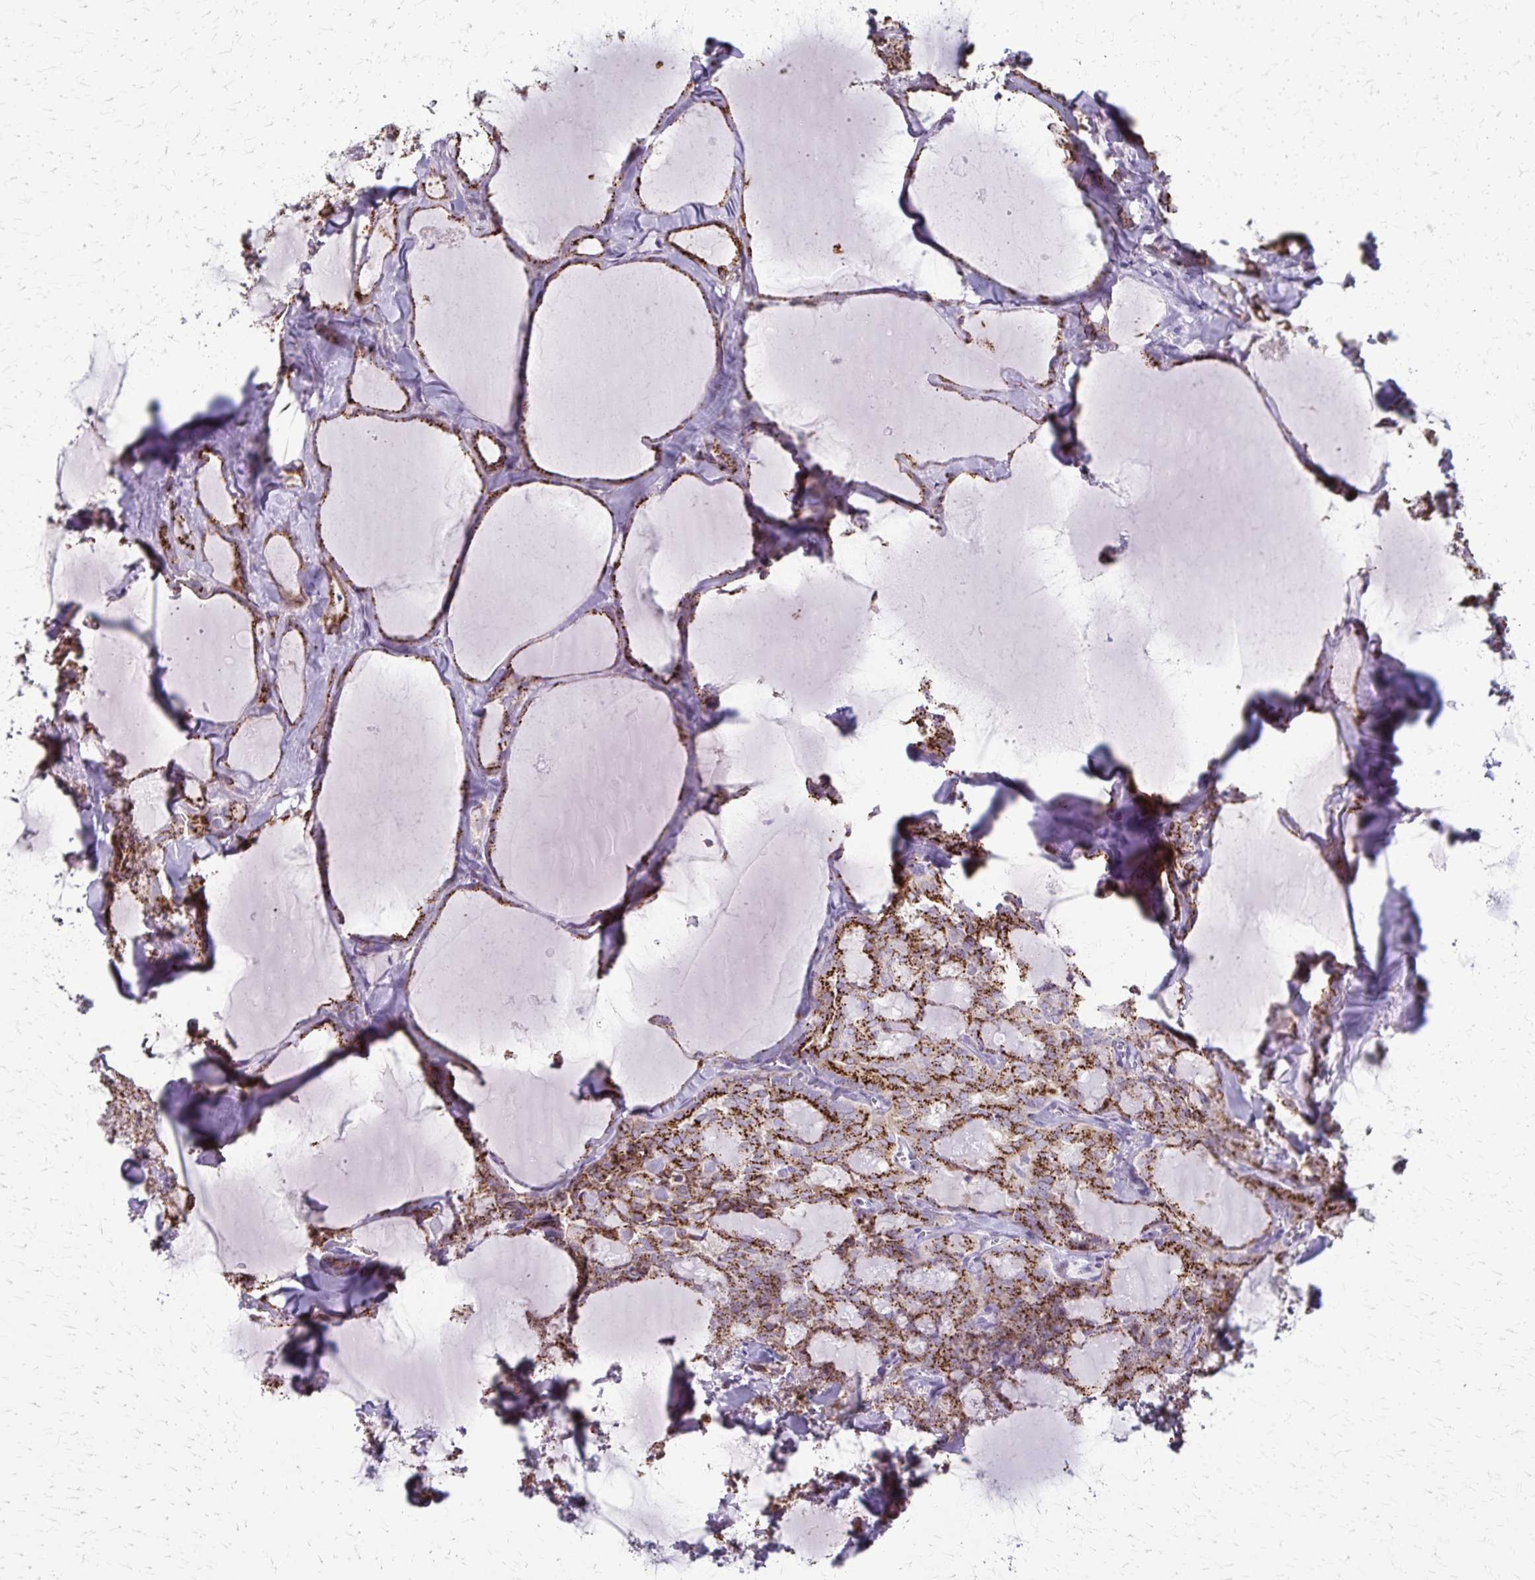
{"staining": {"intensity": "strong", "quantity": ">75%", "location": "cytoplasmic/membranous"}, "tissue": "thyroid cancer", "cell_type": "Tumor cells", "image_type": "cancer", "snomed": [{"axis": "morphology", "description": "Papillary adenocarcinoma, NOS"}, {"axis": "topography", "description": "Thyroid gland"}], "caption": "Immunohistochemistry histopathology image of neoplastic tissue: thyroid cancer (papillary adenocarcinoma) stained using immunohistochemistry reveals high levels of strong protein expression localized specifically in the cytoplasmic/membranous of tumor cells, appearing as a cytoplasmic/membranous brown color.", "gene": "MCFD2", "patient": {"sex": "male", "age": 30}}